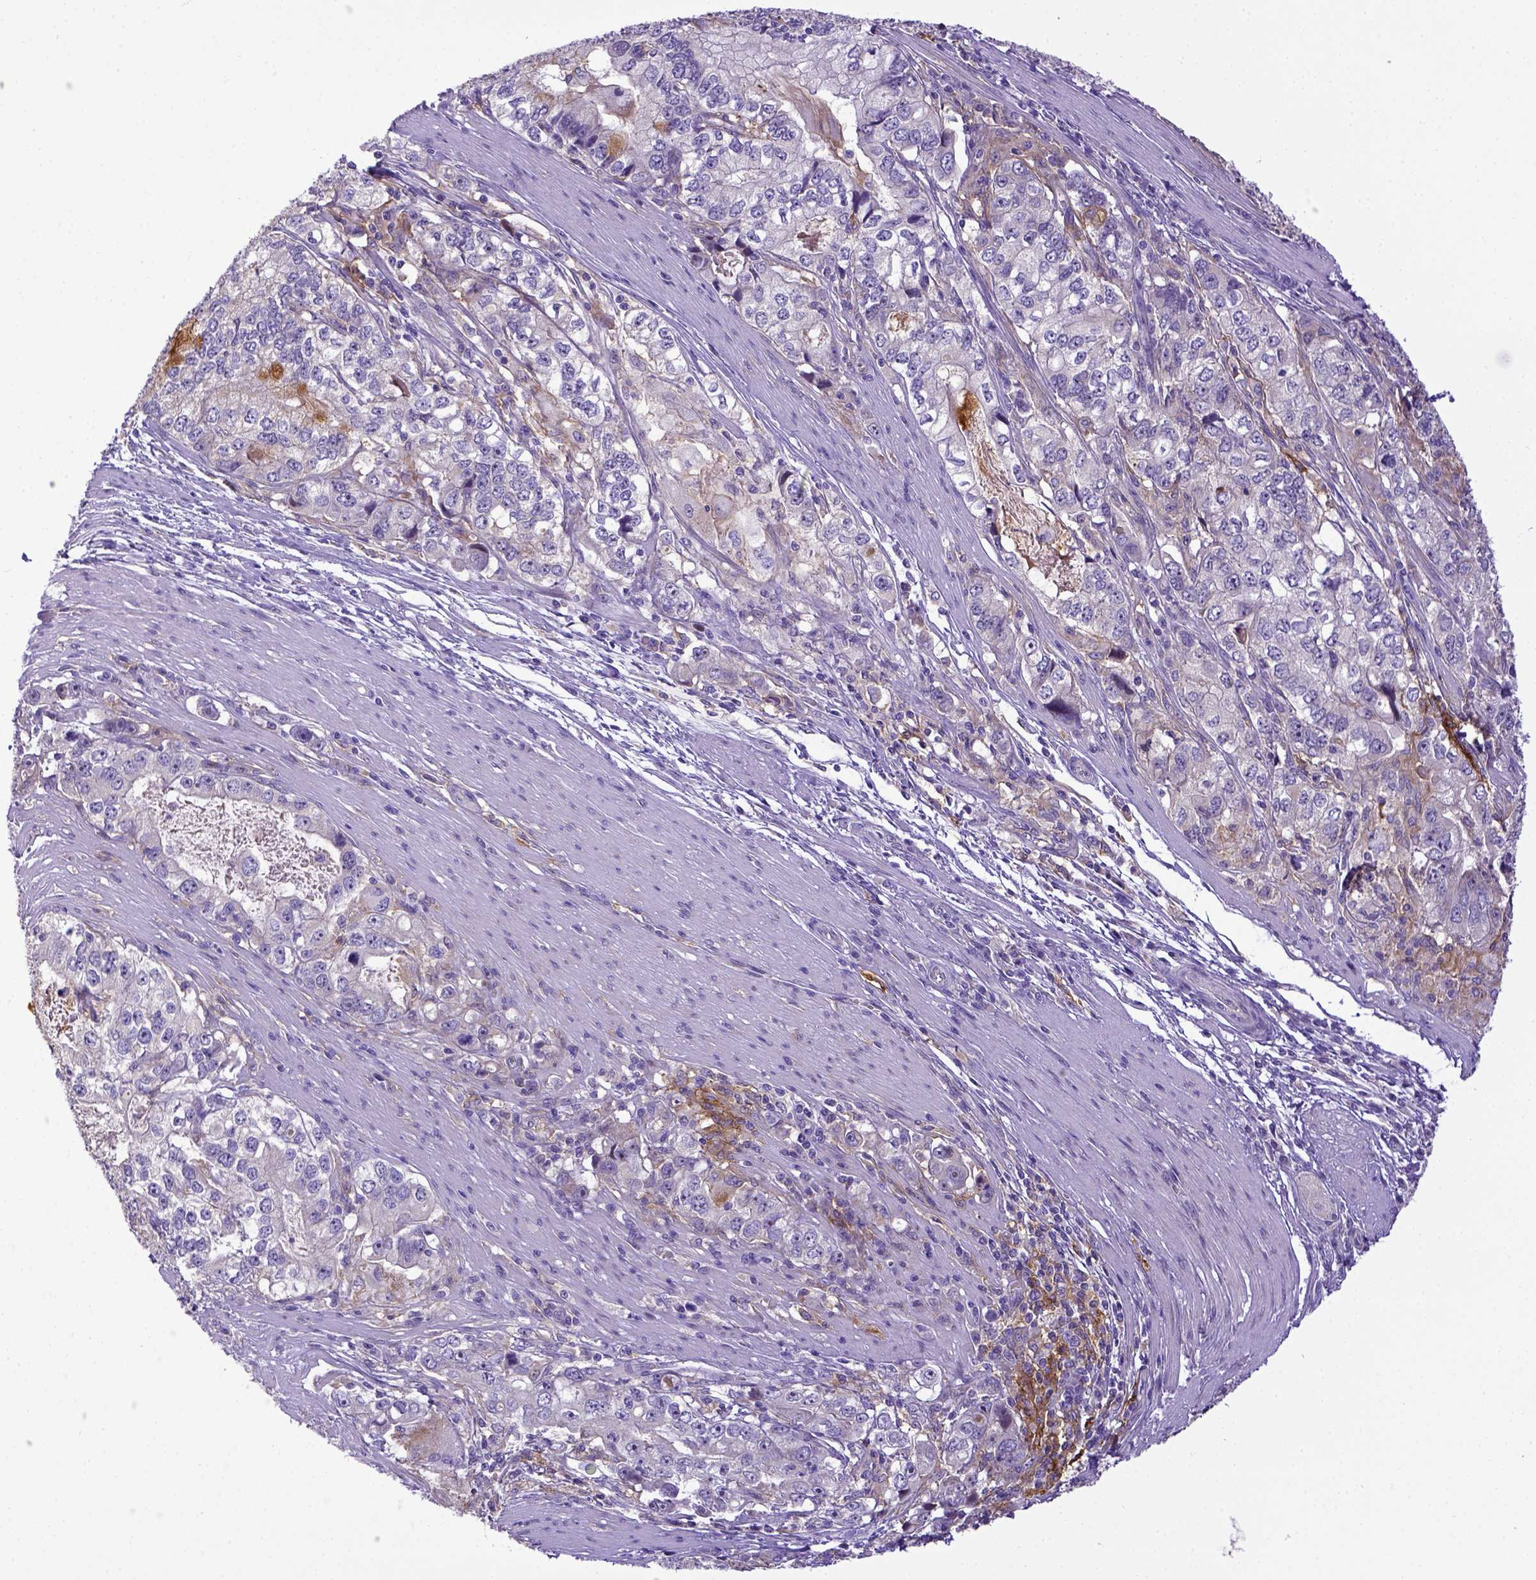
{"staining": {"intensity": "negative", "quantity": "none", "location": "none"}, "tissue": "stomach cancer", "cell_type": "Tumor cells", "image_type": "cancer", "snomed": [{"axis": "morphology", "description": "Adenocarcinoma, NOS"}, {"axis": "topography", "description": "Stomach, lower"}], "caption": "There is no significant positivity in tumor cells of stomach cancer. Nuclei are stained in blue.", "gene": "CD40", "patient": {"sex": "female", "age": 72}}